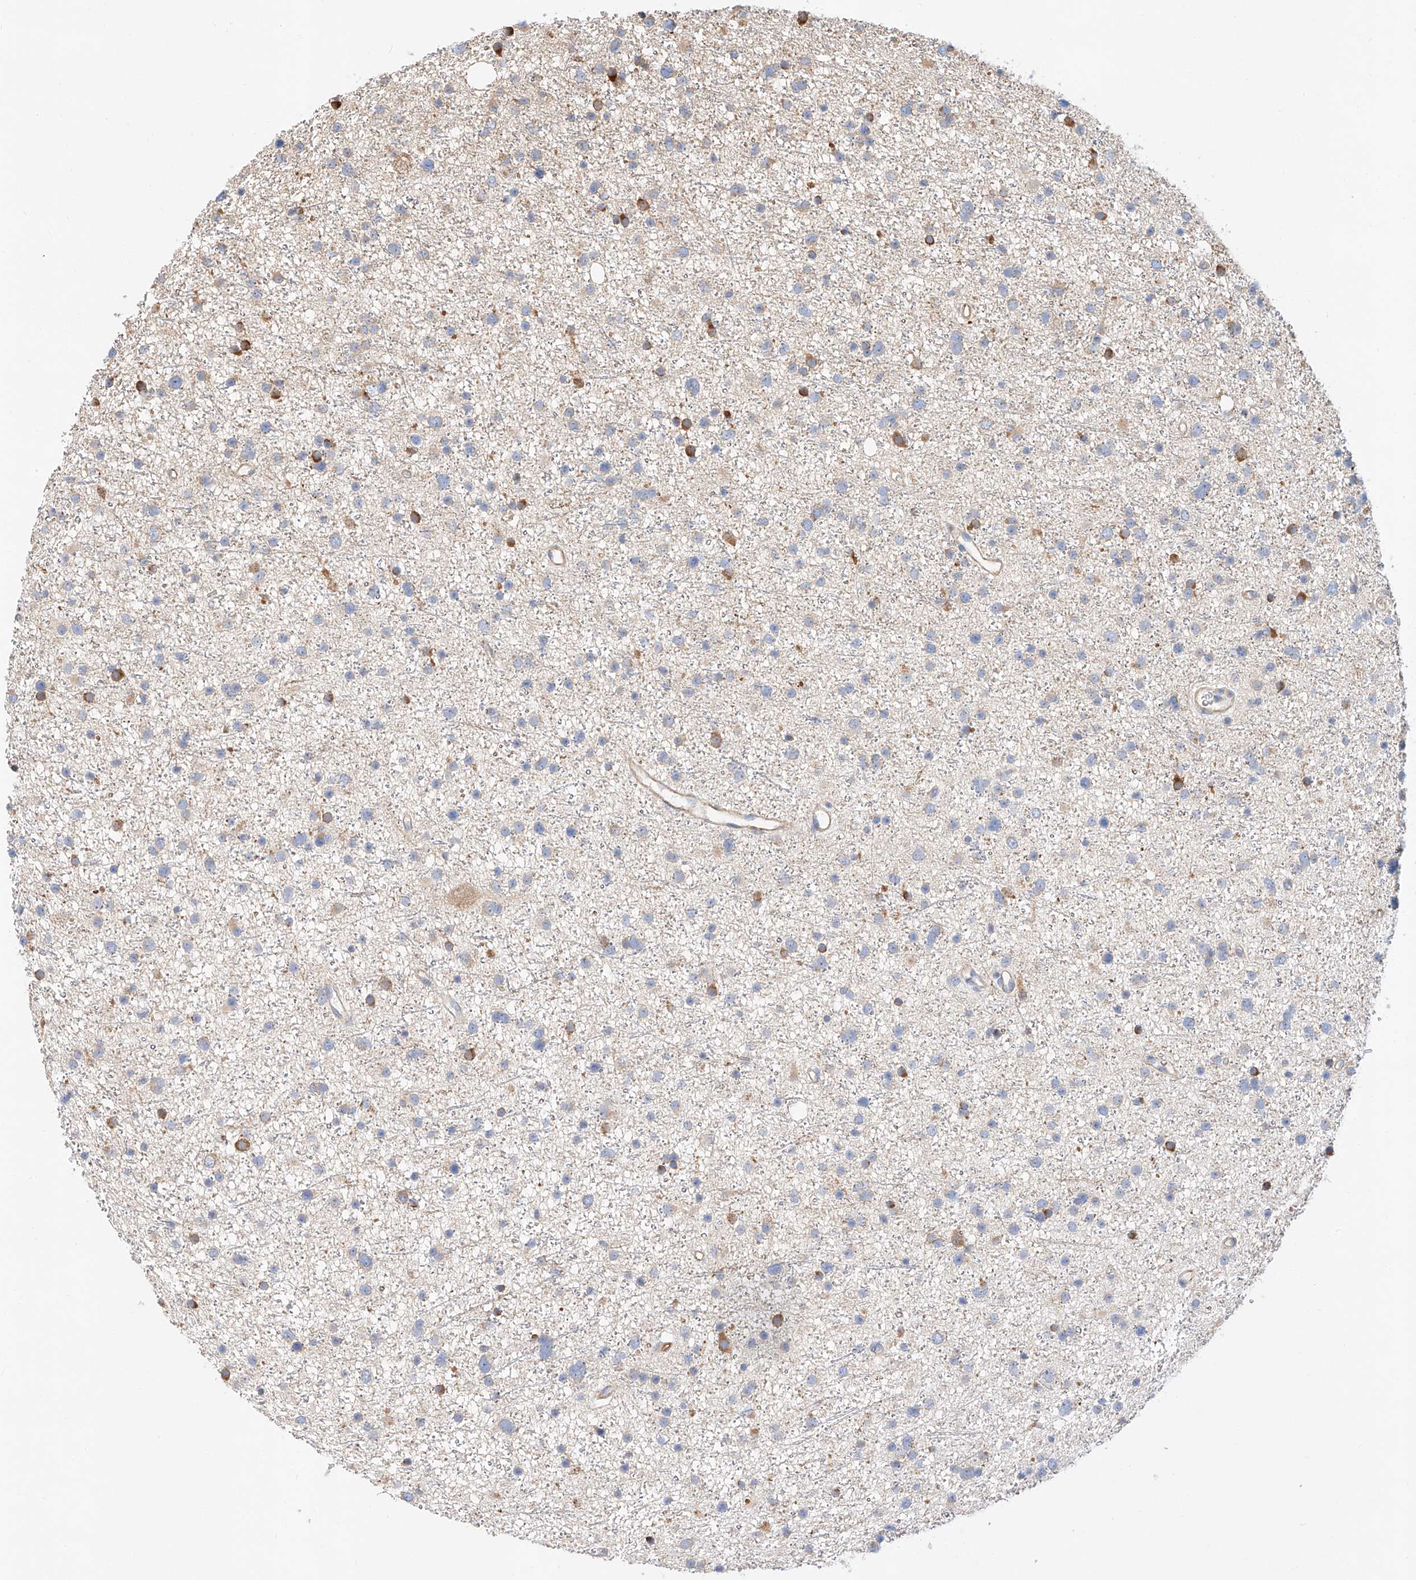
{"staining": {"intensity": "moderate", "quantity": "<25%", "location": "cytoplasmic/membranous"}, "tissue": "glioma", "cell_type": "Tumor cells", "image_type": "cancer", "snomed": [{"axis": "morphology", "description": "Glioma, malignant, Low grade"}, {"axis": "topography", "description": "Cerebral cortex"}], "caption": "Malignant low-grade glioma stained with a protein marker shows moderate staining in tumor cells.", "gene": "GLMN", "patient": {"sex": "female", "age": 39}}